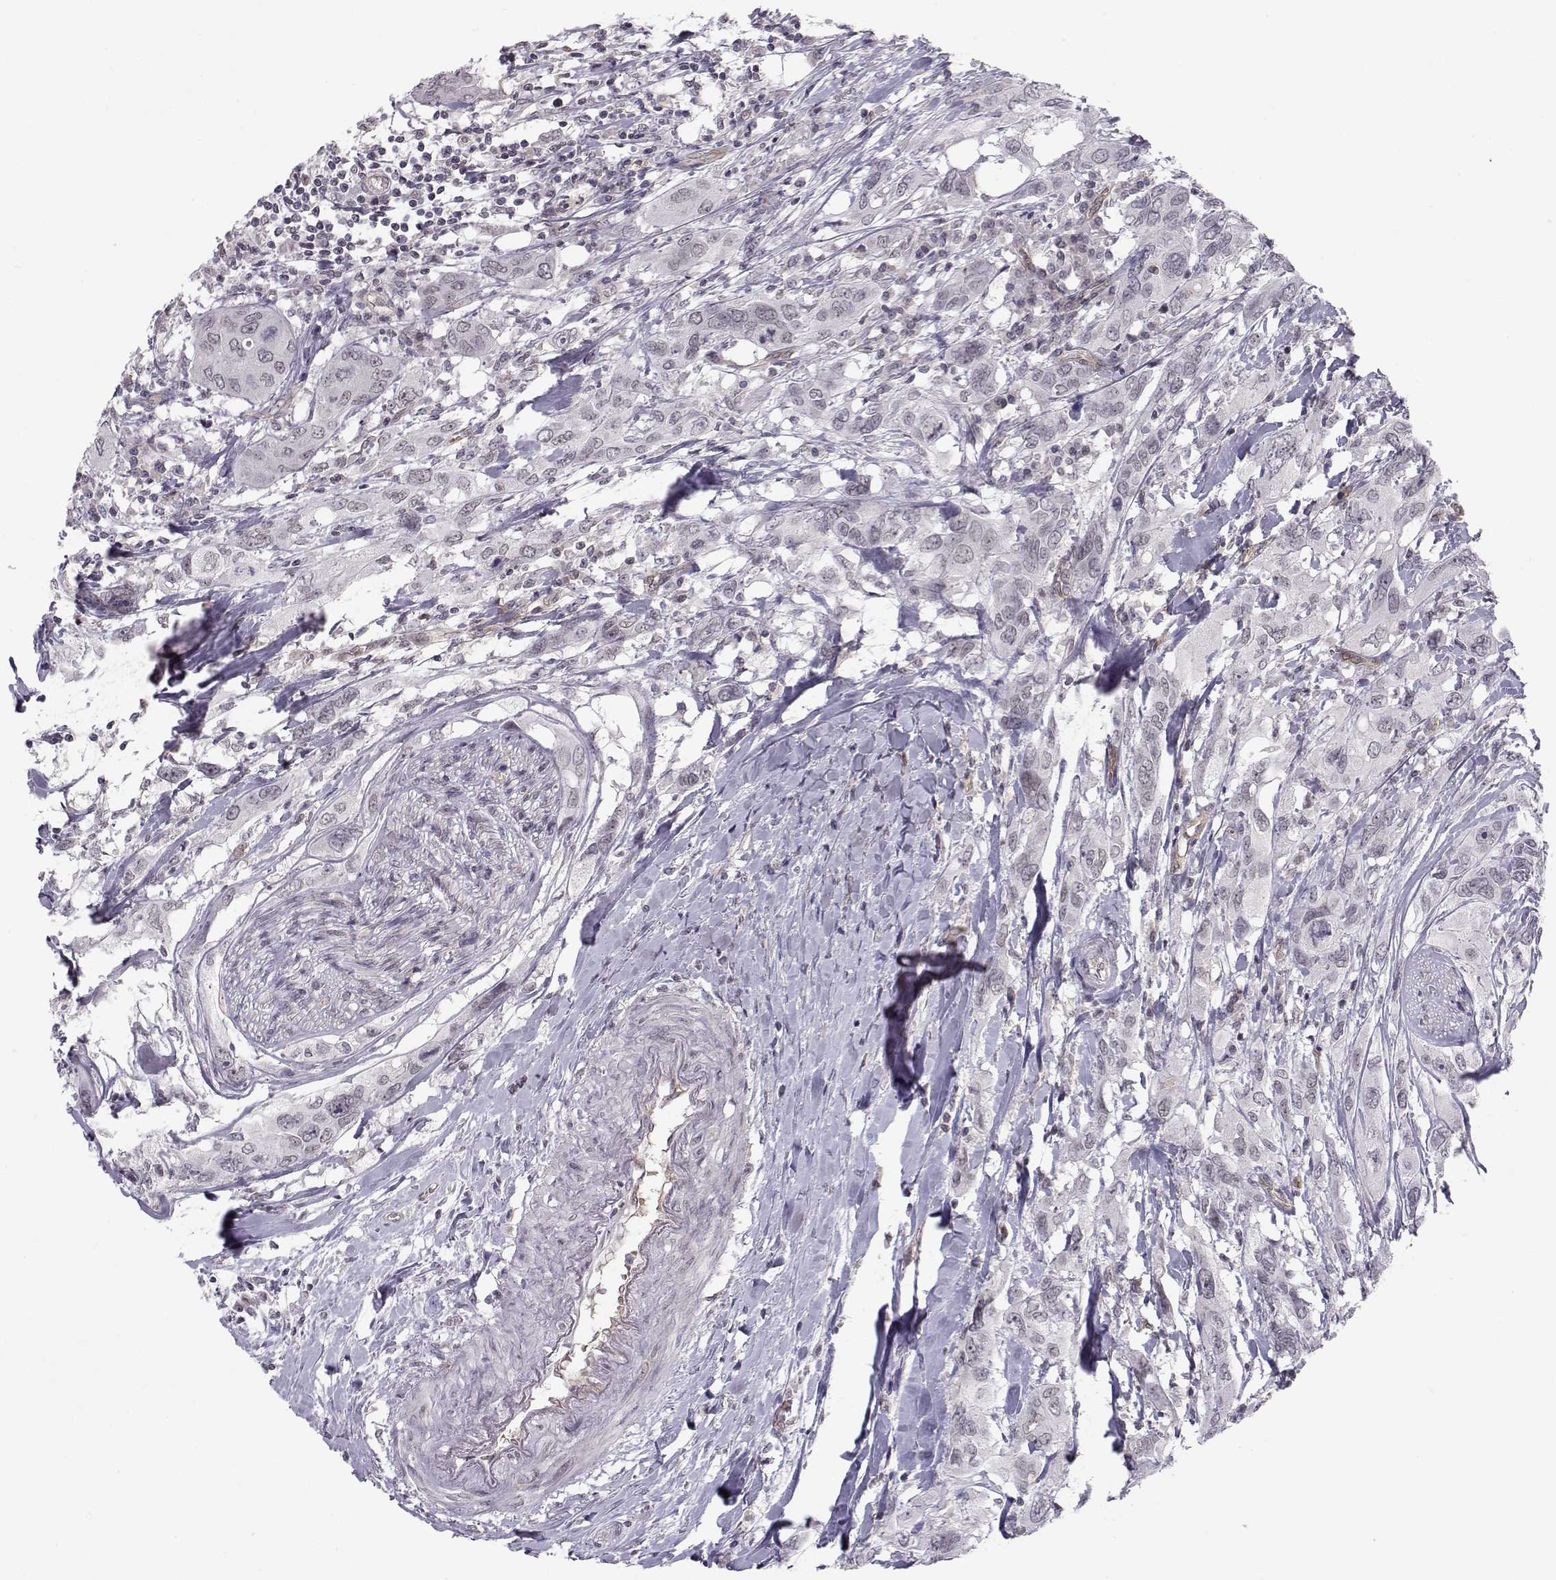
{"staining": {"intensity": "negative", "quantity": "none", "location": "none"}, "tissue": "urothelial cancer", "cell_type": "Tumor cells", "image_type": "cancer", "snomed": [{"axis": "morphology", "description": "Urothelial carcinoma, NOS"}, {"axis": "morphology", "description": "Urothelial carcinoma, High grade"}, {"axis": "topography", "description": "Urinary bladder"}], "caption": "Transitional cell carcinoma was stained to show a protein in brown. There is no significant expression in tumor cells. Nuclei are stained in blue.", "gene": "KIF13B", "patient": {"sex": "male", "age": 63}}